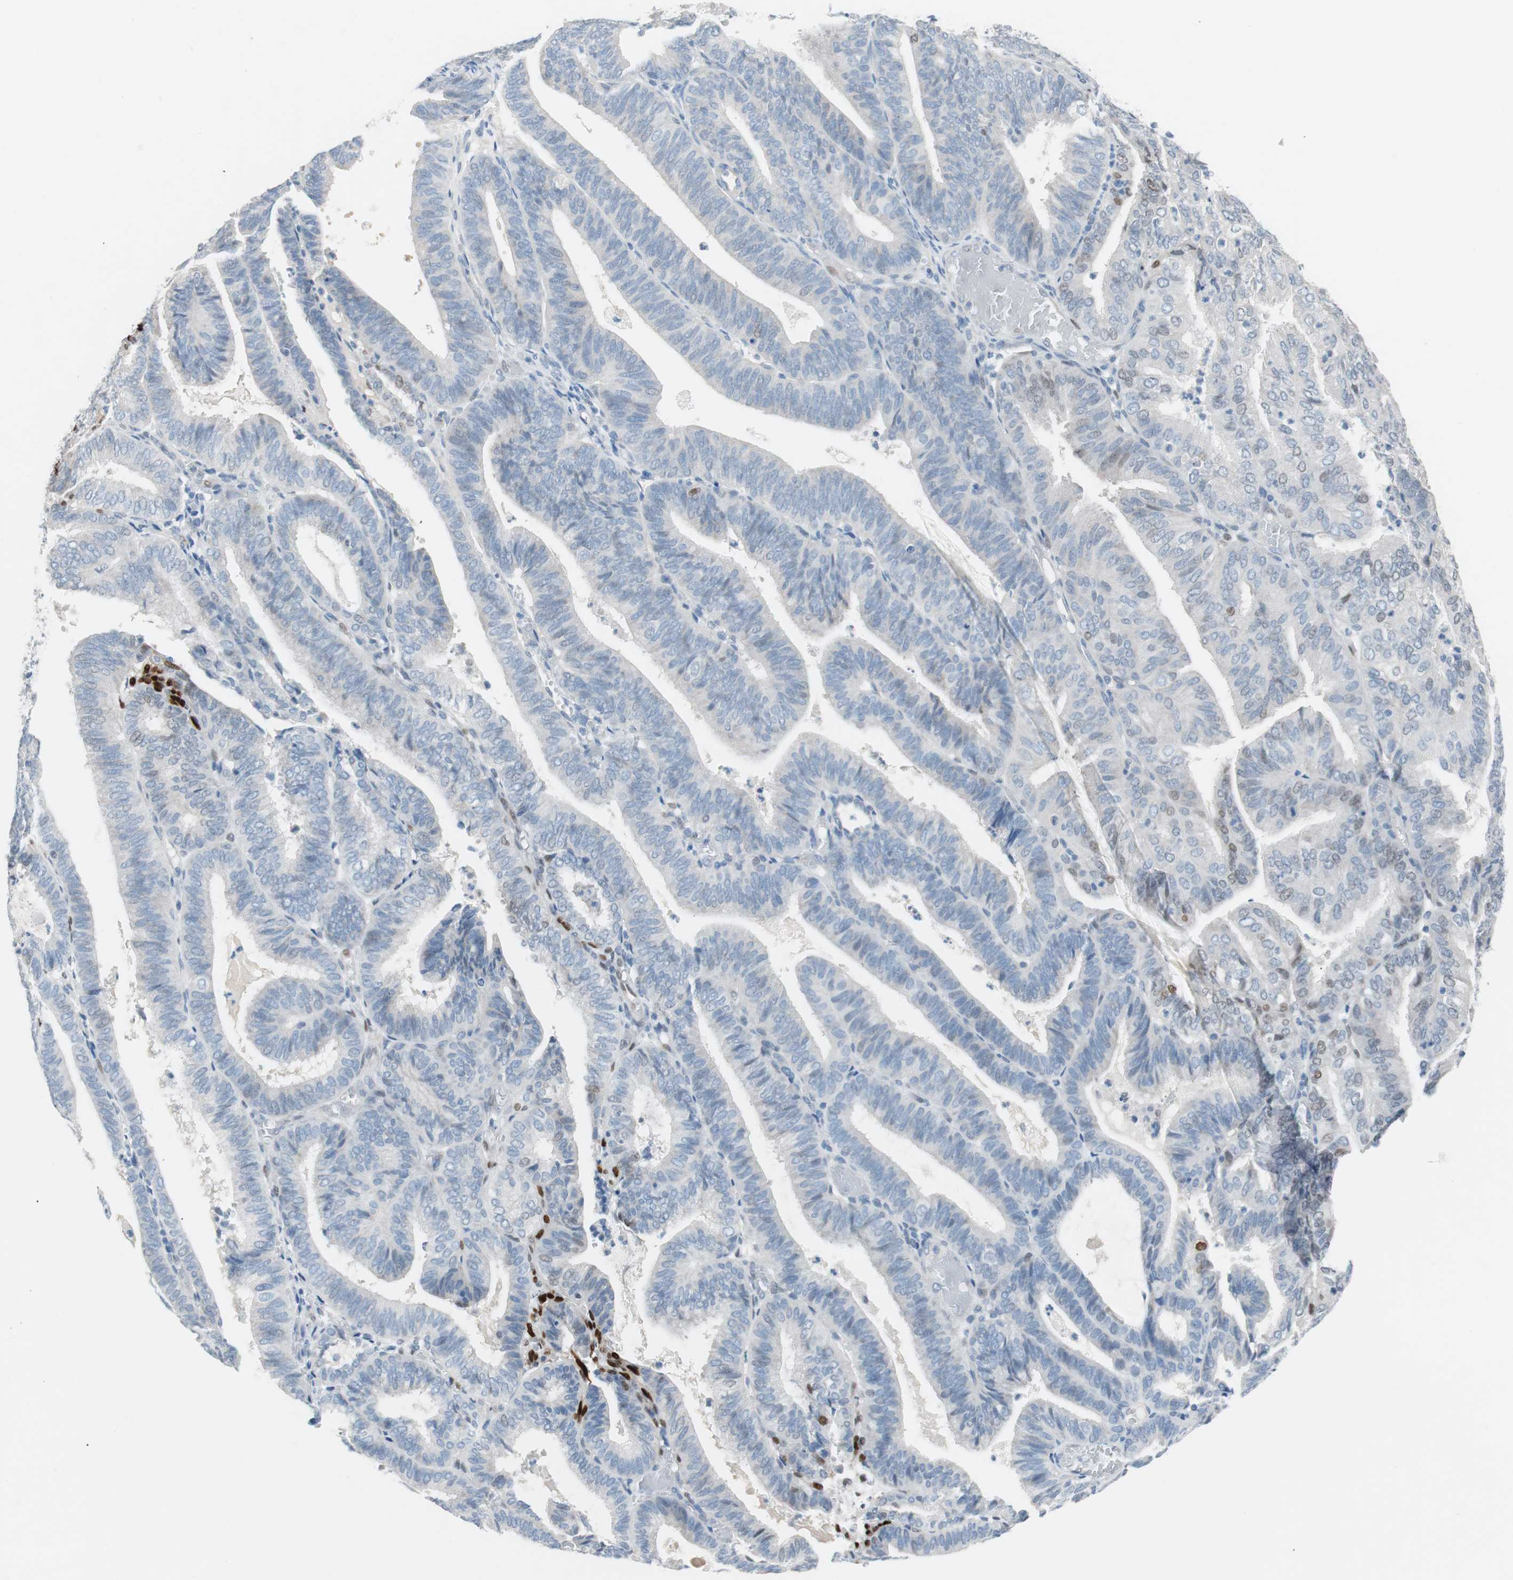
{"staining": {"intensity": "negative", "quantity": "none", "location": "none"}, "tissue": "endometrial cancer", "cell_type": "Tumor cells", "image_type": "cancer", "snomed": [{"axis": "morphology", "description": "Adenocarcinoma, NOS"}, {"axis": "topography", "description": "Uterus"}], "caption": "A high-resolution micrograph shows IHC staining of endometrial cancer, which demonstrates no significant expression in tumor cells.", "gene": "FOSL1", "patient": {"sex": "female", "age": 60}}